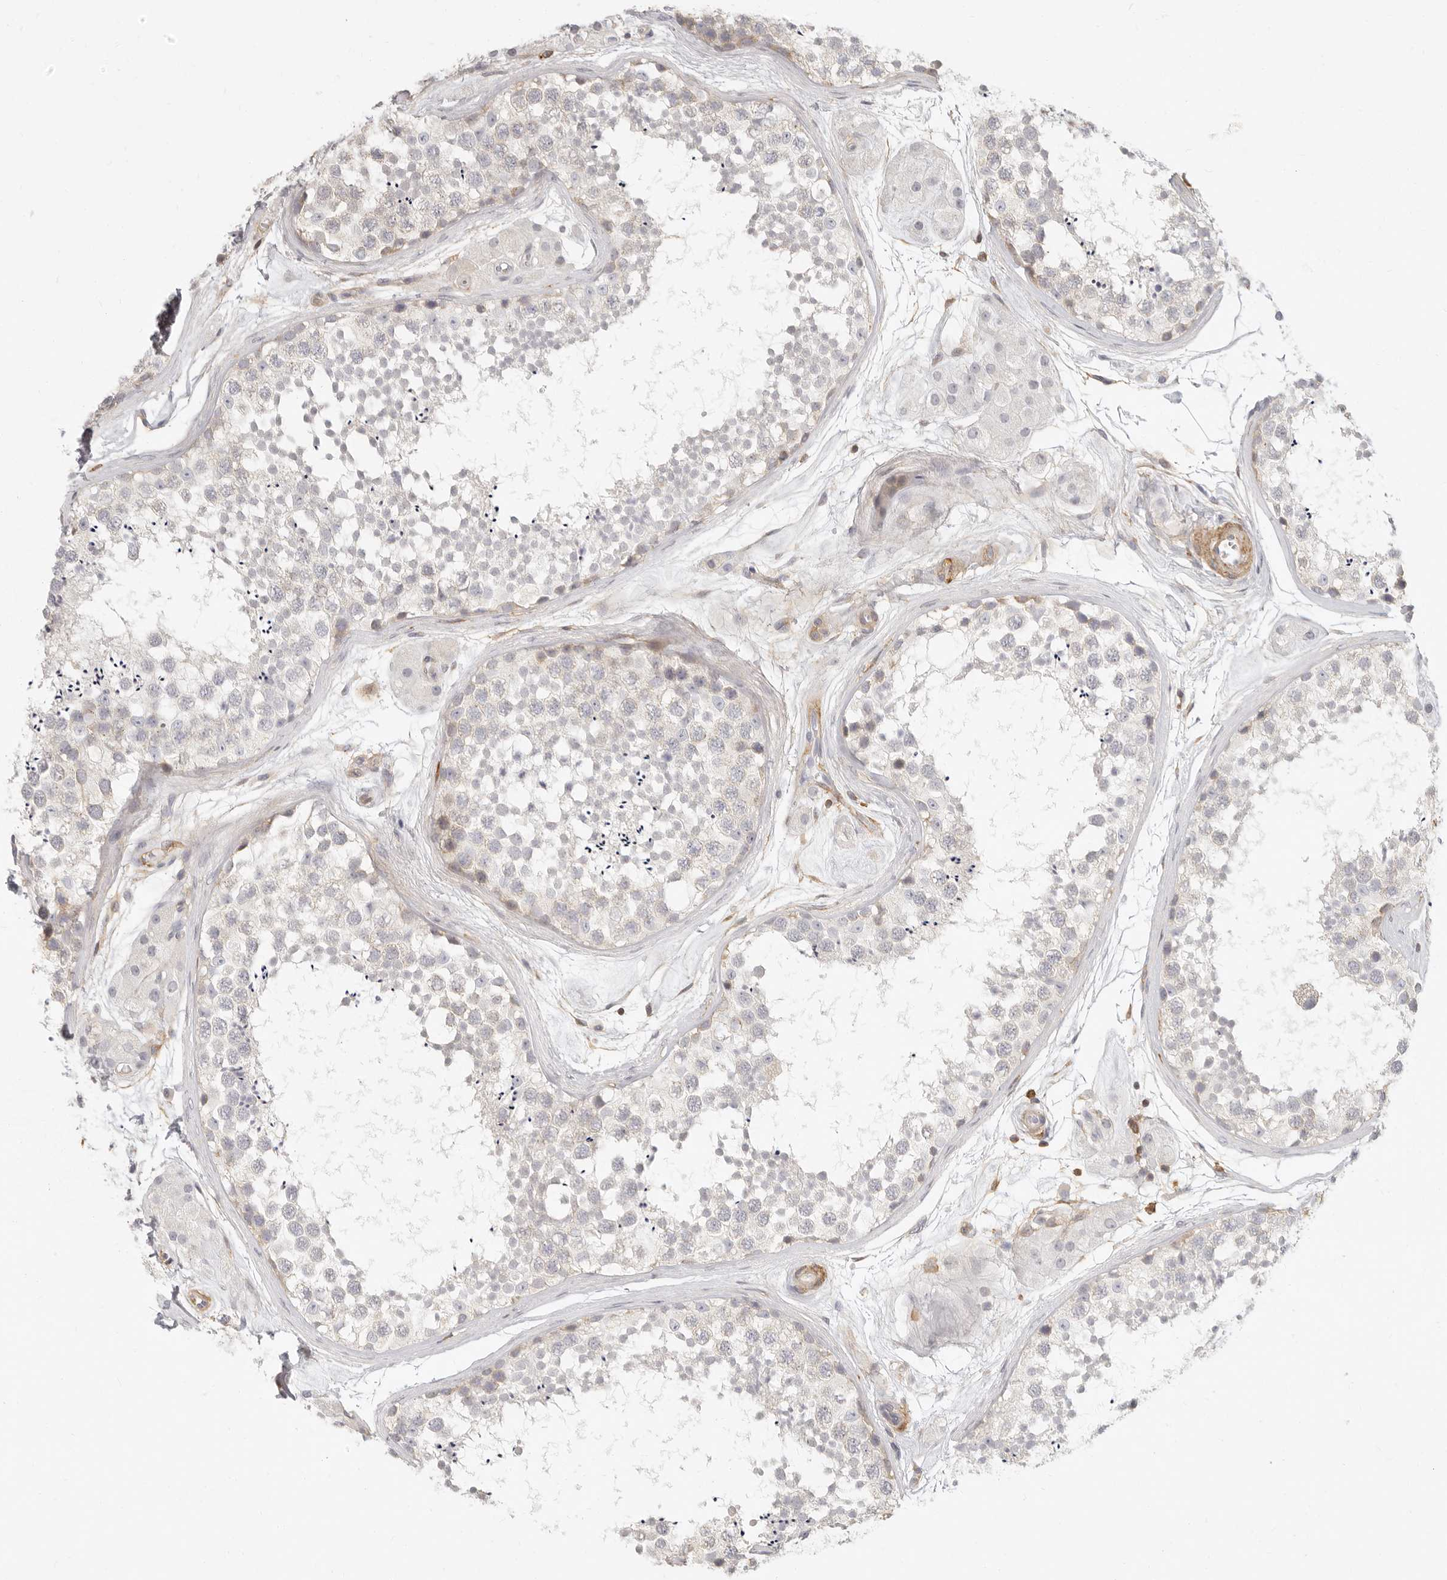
{"staining": {"intensity": "negative", "quantity": "none", "location": "none"}, "tissue": "testis", "cell_type": "Cells in seminiferous ducts", "image_type": "normal", "snomed": [{"axis": "morphology", "description": "Normal tissue, NOS"}, {"axis": "topography", "description": "Testis"}], "caption": "Cells in seminiferous ducts show no significant staining in unremarkable testis. Brightfield microscopy of IHC stained with DAB (3,3'-diaminobenzidine) (brown) and hematoxylin (blue), captured at high magnification.", "gene": "NIBAN1", "patient": {"sex": "male", "age": 56}}